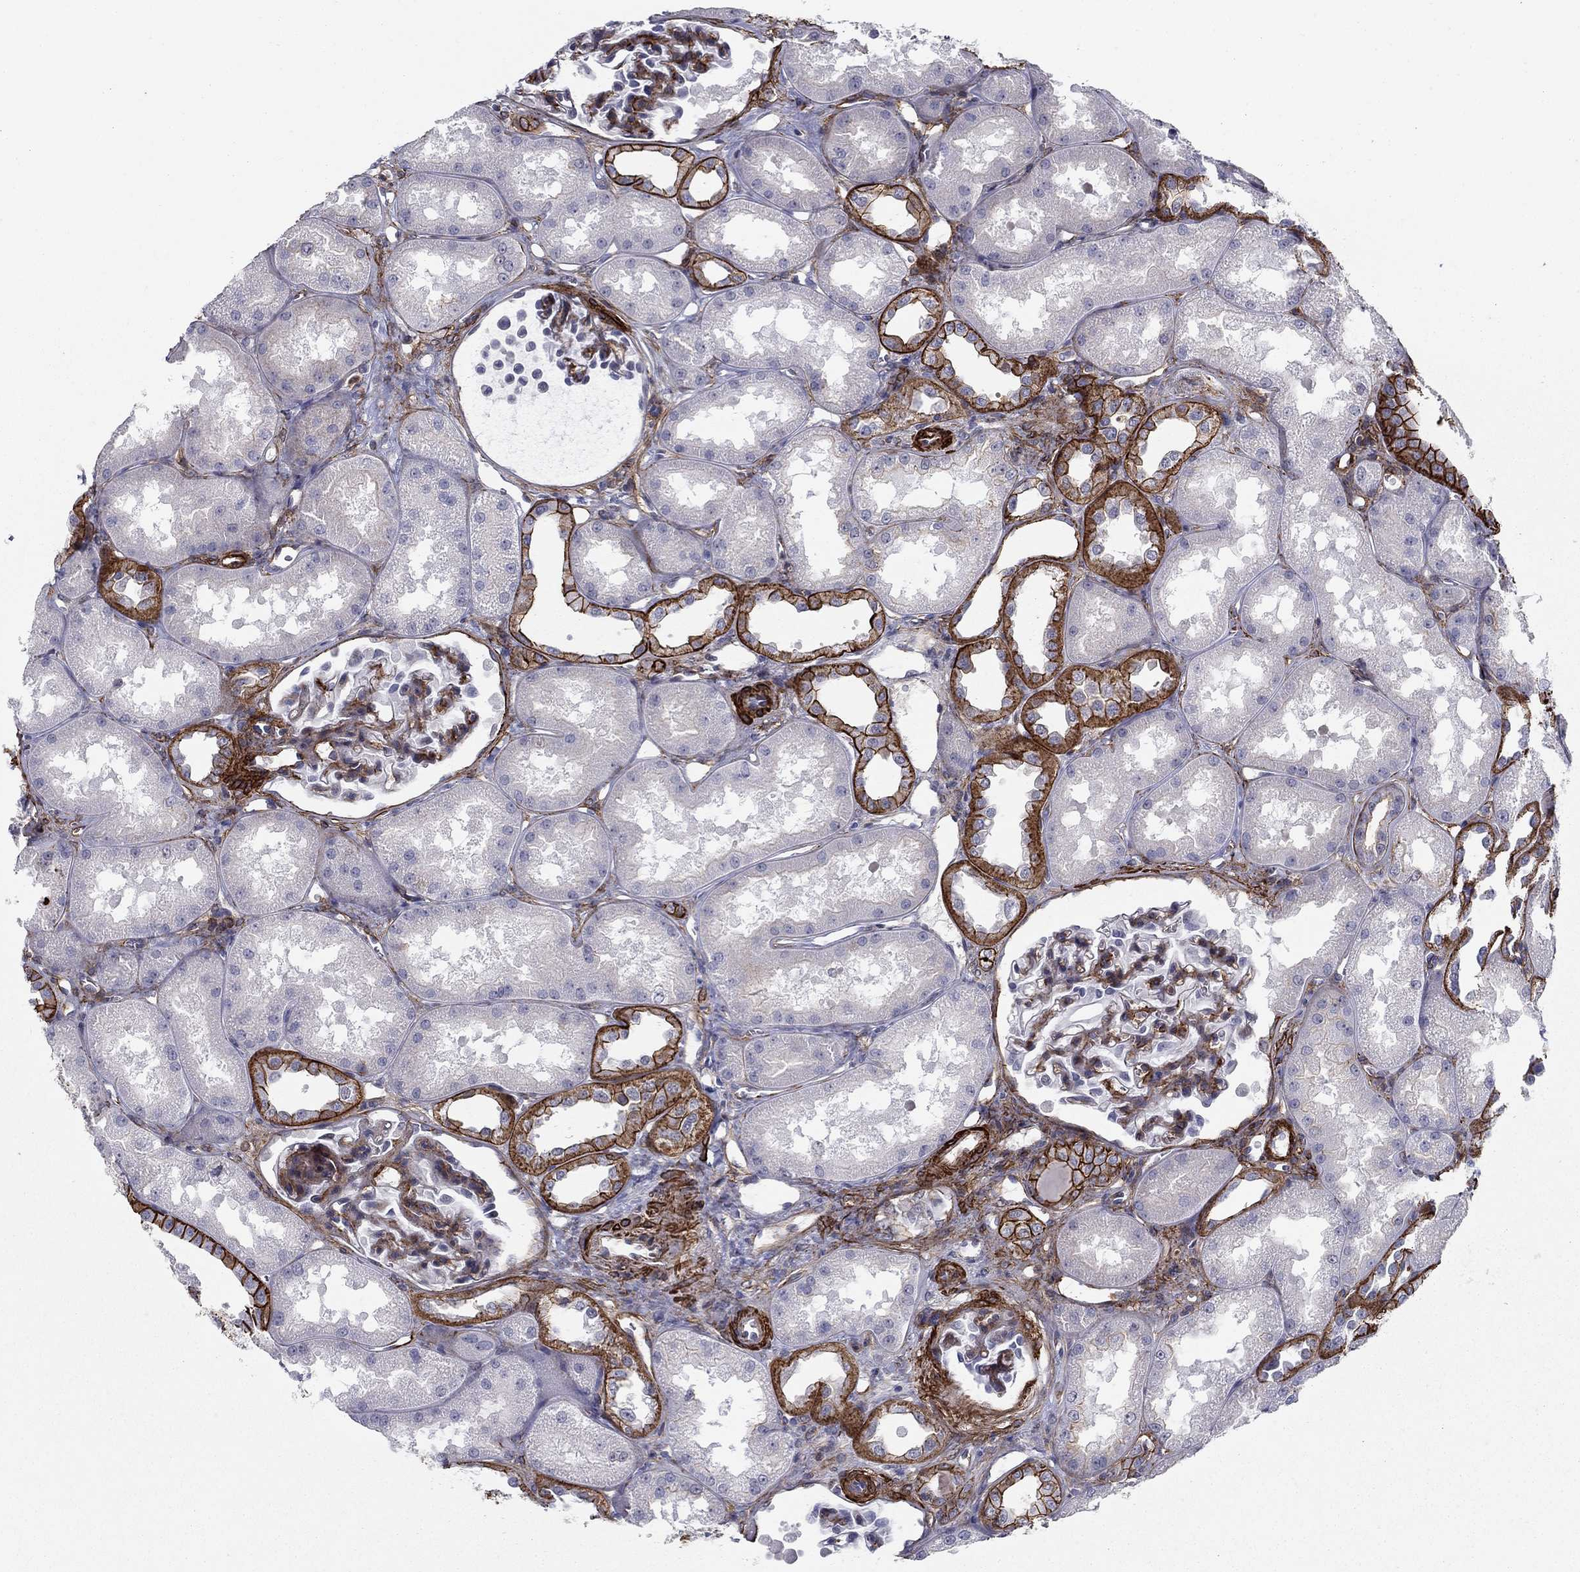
{"staining": {"intensity": "strong", "quantity": "<25%", "location": "cytoplasmic/membranous"}, "tissue": "kidney", "cell_type": "Cells in glomeruli", "image_type": "normal", "snomed": [{"axis": "morphology", "description": "Normal tissue, NOS"}, {"axis": "topography", "description": "Kidney"}], "caption": "Unremarkable kidney displays strong cytoplasmic/membranous positivity in about <25% of cells in glomeruli, visualized by immunohistochemistry. (Stains: DAB in brown, nuclei in blue, Microscopy: brightfield microscopy at high magnification).", "gene": "KRBA1", "patient": {"sex": "male", "age": 61}}